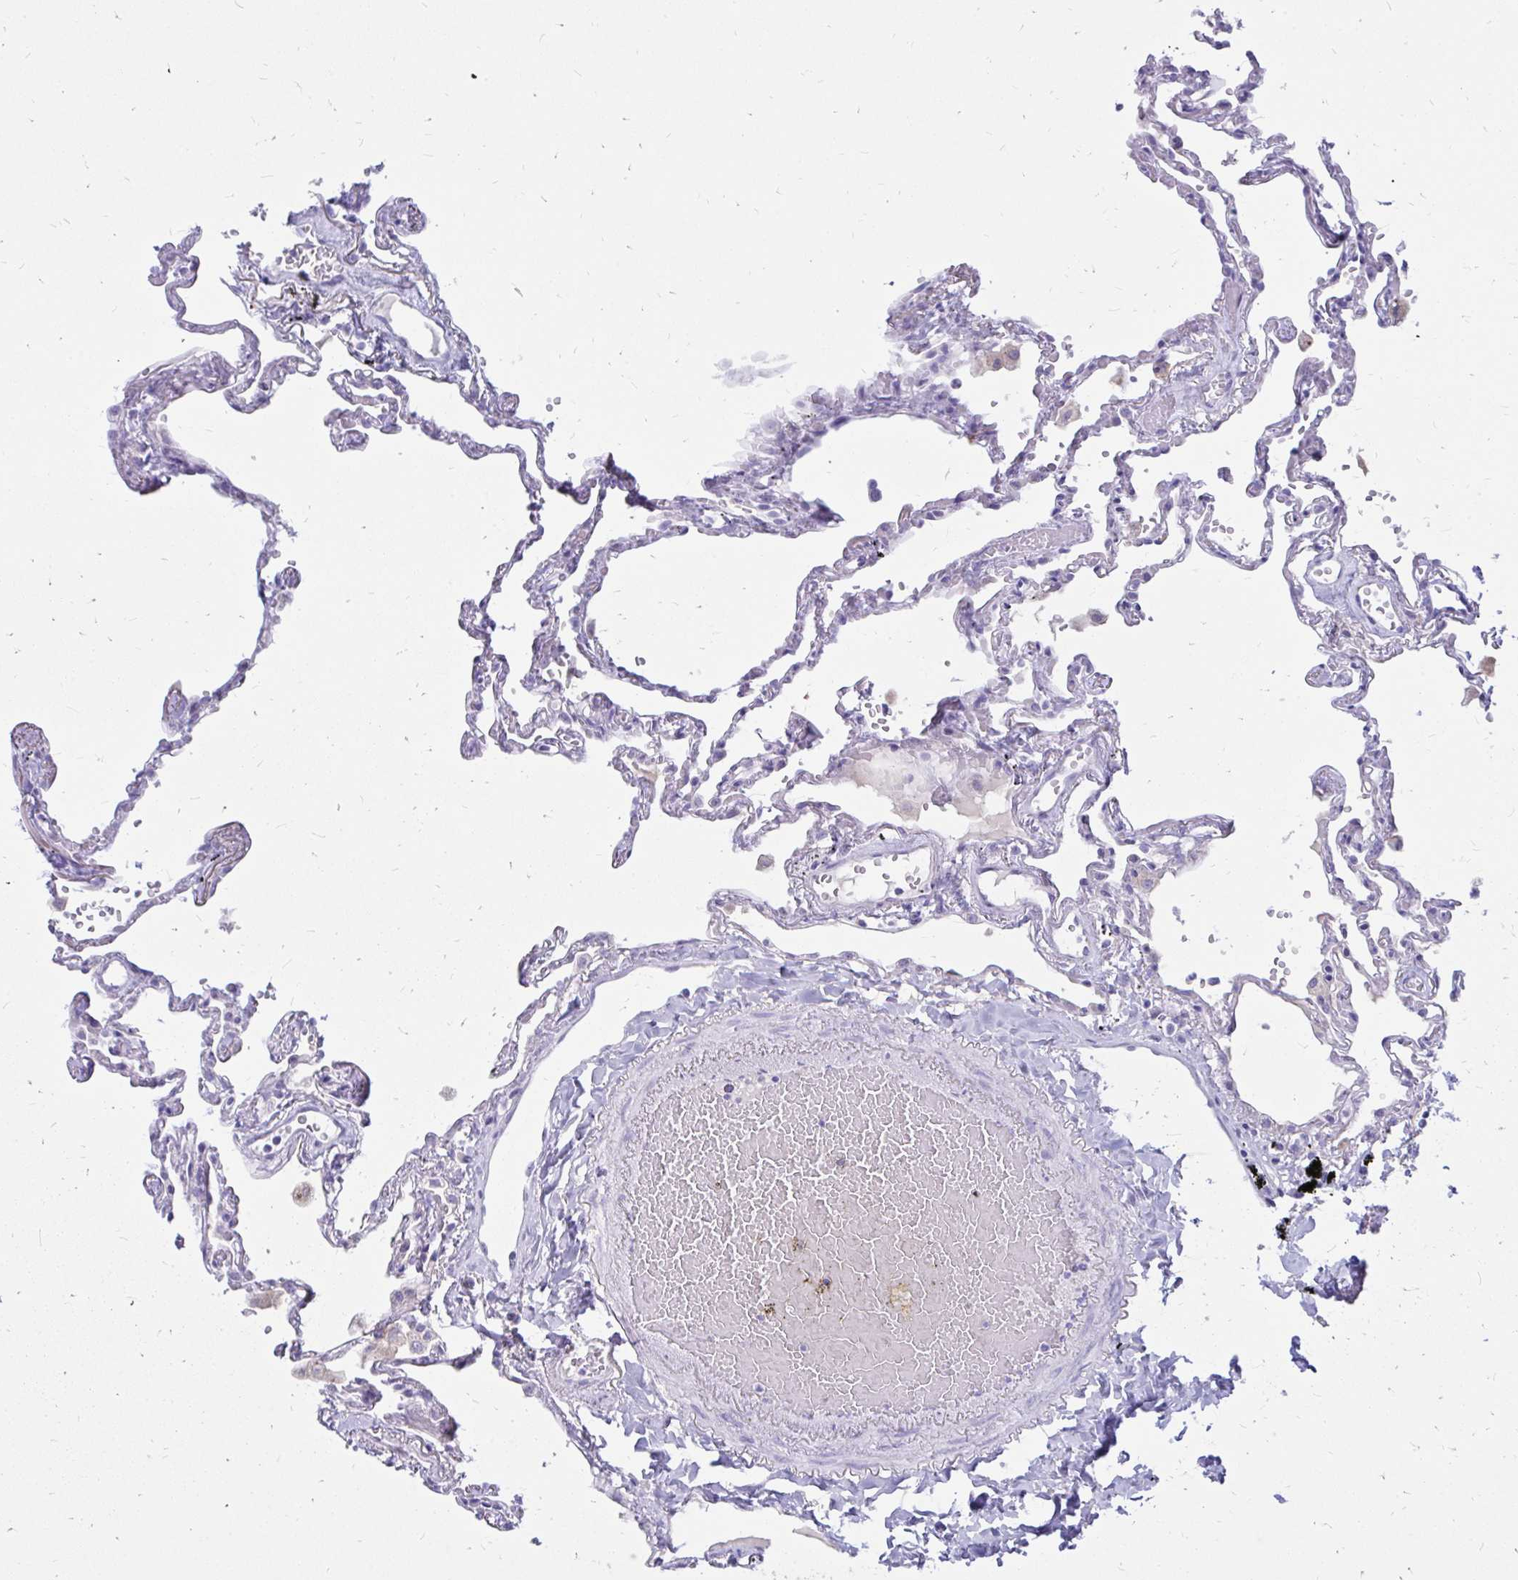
{"staining": {"intensity": "negative", "quantity": "none", "location": "none"}, "tissue": "lung", "cell_type": "Alveolar cells", "image_type": "normal", "snomed": [{"axis": "morphology", "description": "Normal tissue, NOS"}, {"axis": "topography", "description": "Lung"}], "caption": "A high-resolution photomicrograph shows immunohistochemistry (IHC) staining of unremarkable lung, which shows no significant expression in alveolar cells. (Immunohistochemistry, brightfield microscopy, high magnification).", "gene": "IGSF5", "patient": {"sex": "female", "age": 67}}